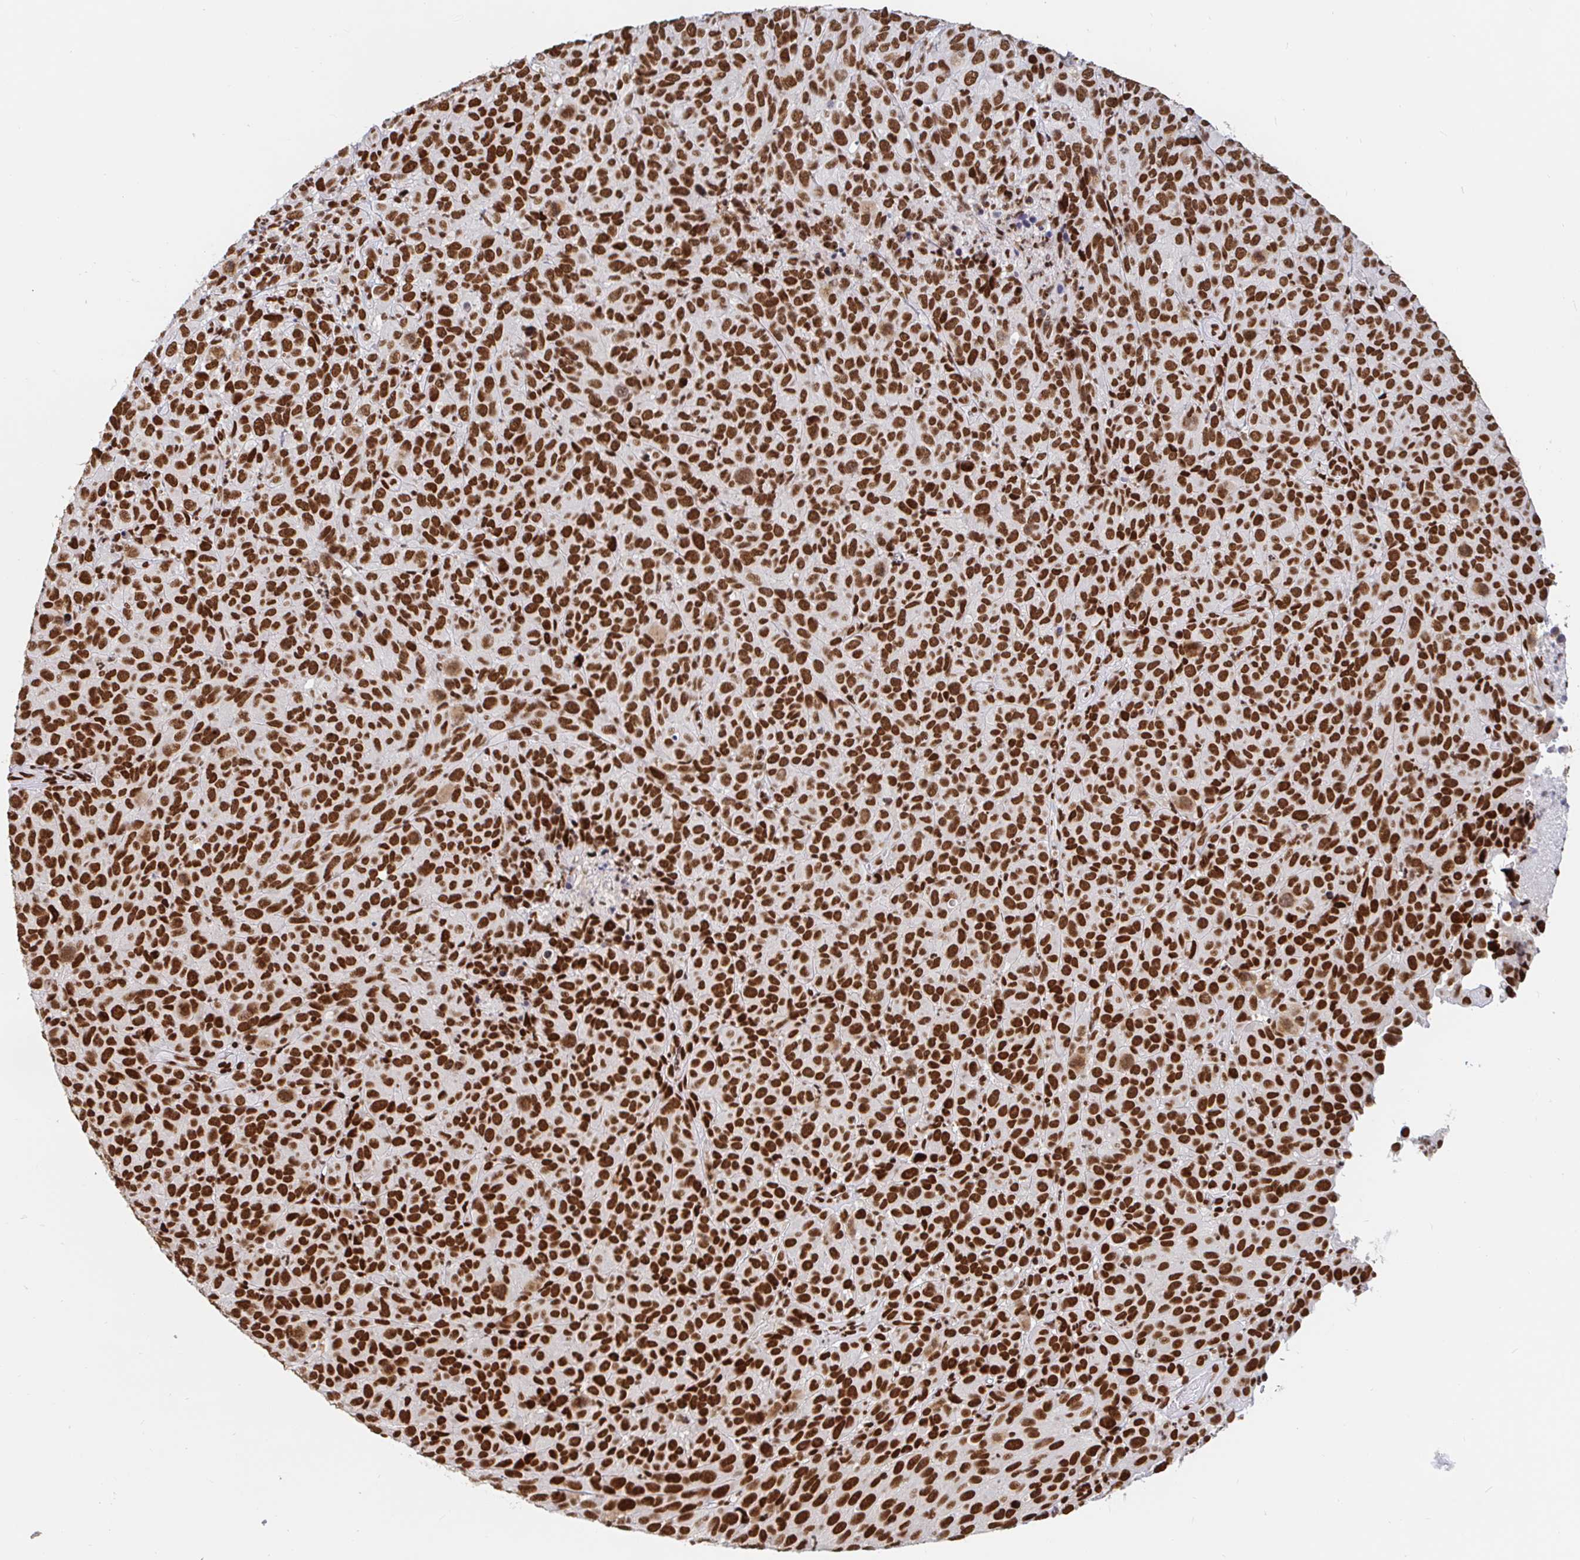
{"staining": {"intensity": "strong", "quantity": ">75%", "location": "nuclear"}, "tissue": "melanoma", "cell_type": "Tumor cells", "image_type": "cancer", "snomed": [{"axis": "morphology", "description": "Malignant melanoma, NOS"}, {"axis": "topography", "description": "Skin"}], "caption": "An IHC photomicrograph of tumor tissue is shown. Protein staining in brown shows strong nuclear positivity in melanoma within tumor cells.", "gene": "RBMX", "patient": {"sex": "male", "age": 85}}